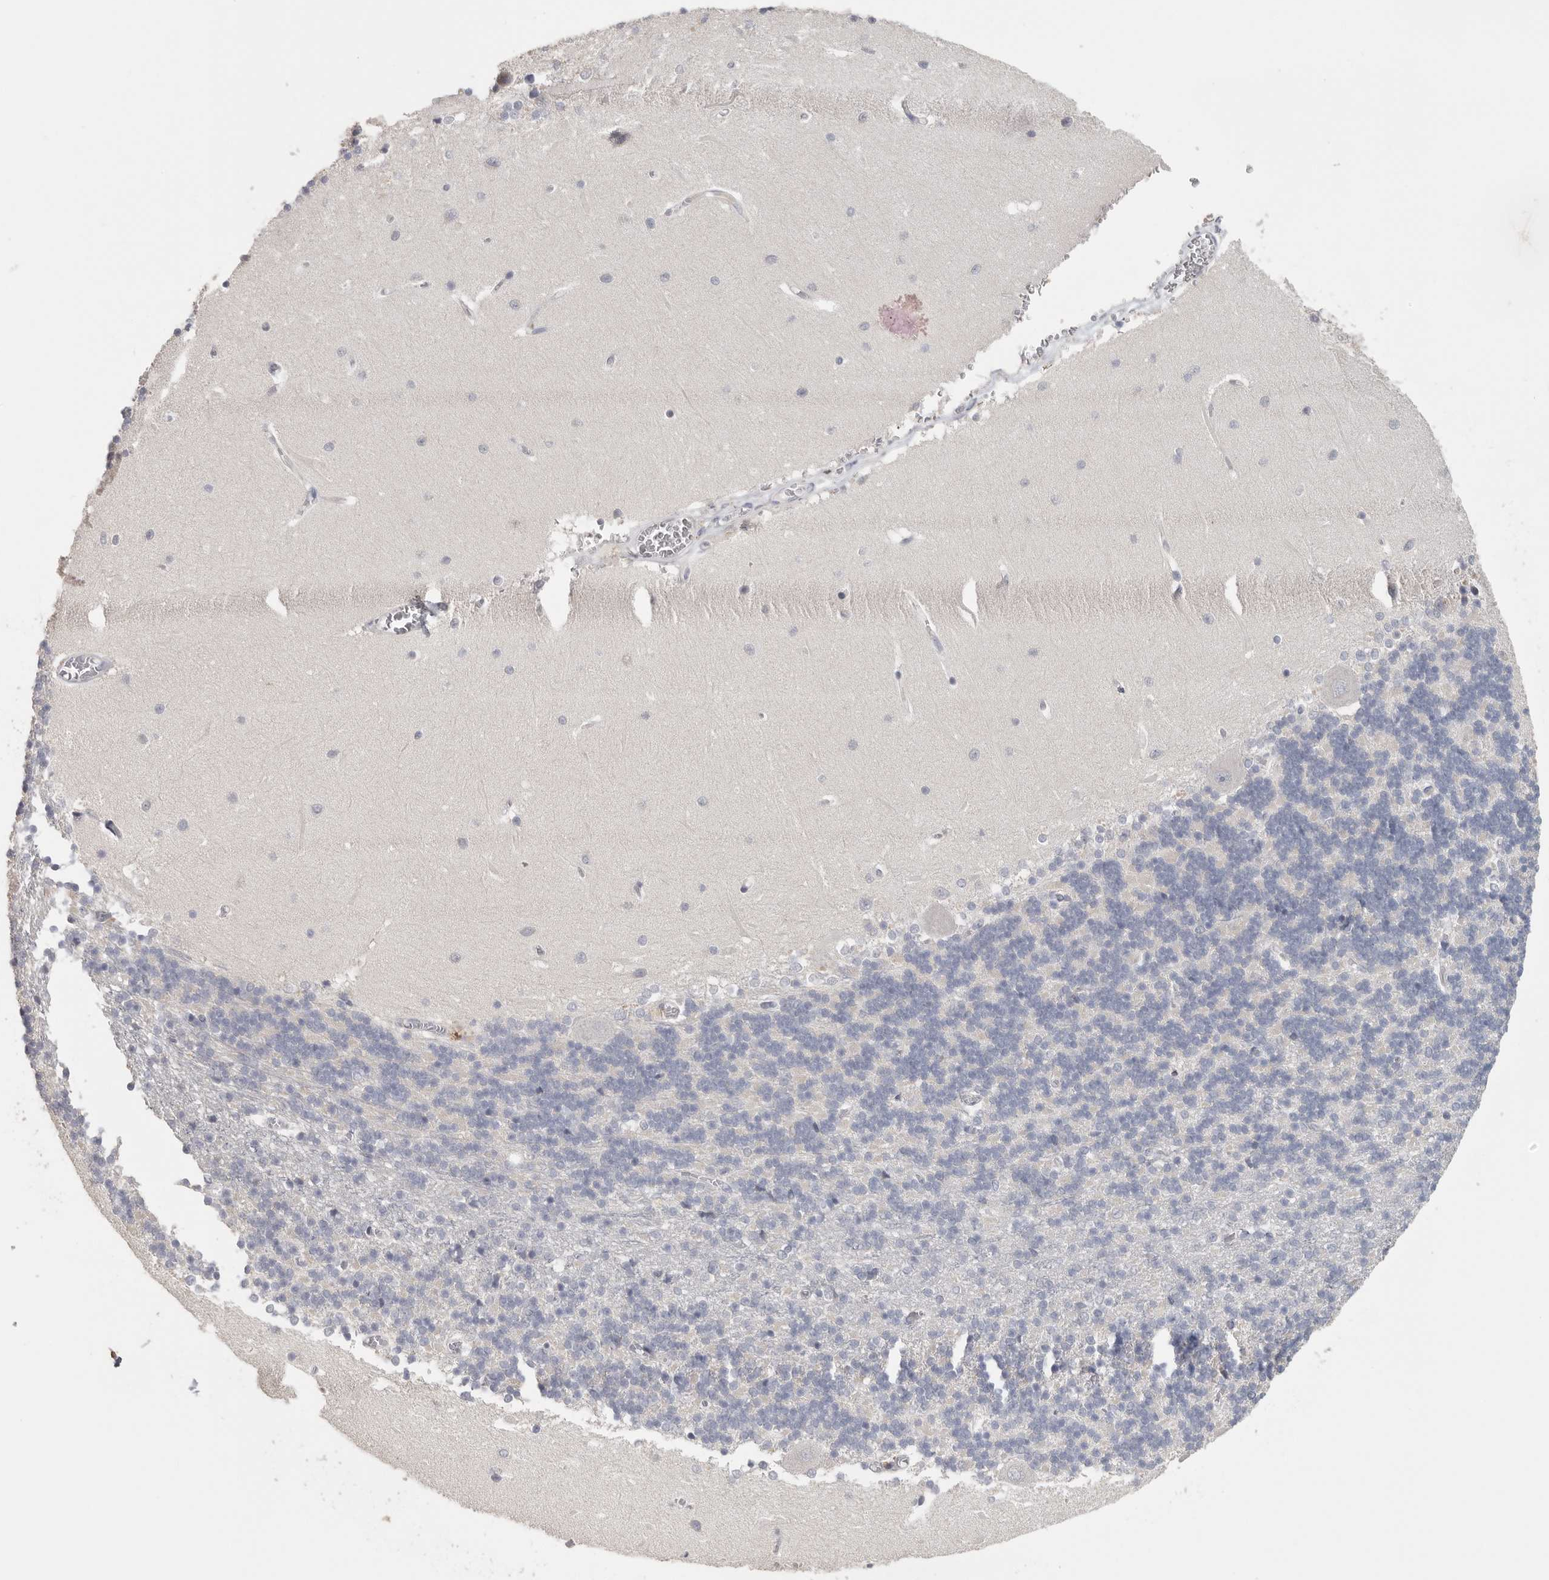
{"staining": {"intensity": "negative", "quantity": "none", "location": "none"}, "tissue": "cerebellum", "cell_type": "Cells in granular layer", "image_type": "normal", "snomed": [{"axis": "morphology", "description": "Normal tissue, NOS"}, {"axis": "topography", "description": "Cerebellum"}], "caption": "A high-resolution histopathology image shows immunohistochemistry staining of benign cerebellum, which reveals no significant expression in cells in granular layer. (Immunohistochemistry, brightfield microscopy, high magnification).", "gene": "DNAJC11", "patient": {"sex": "male", "age": 37}}